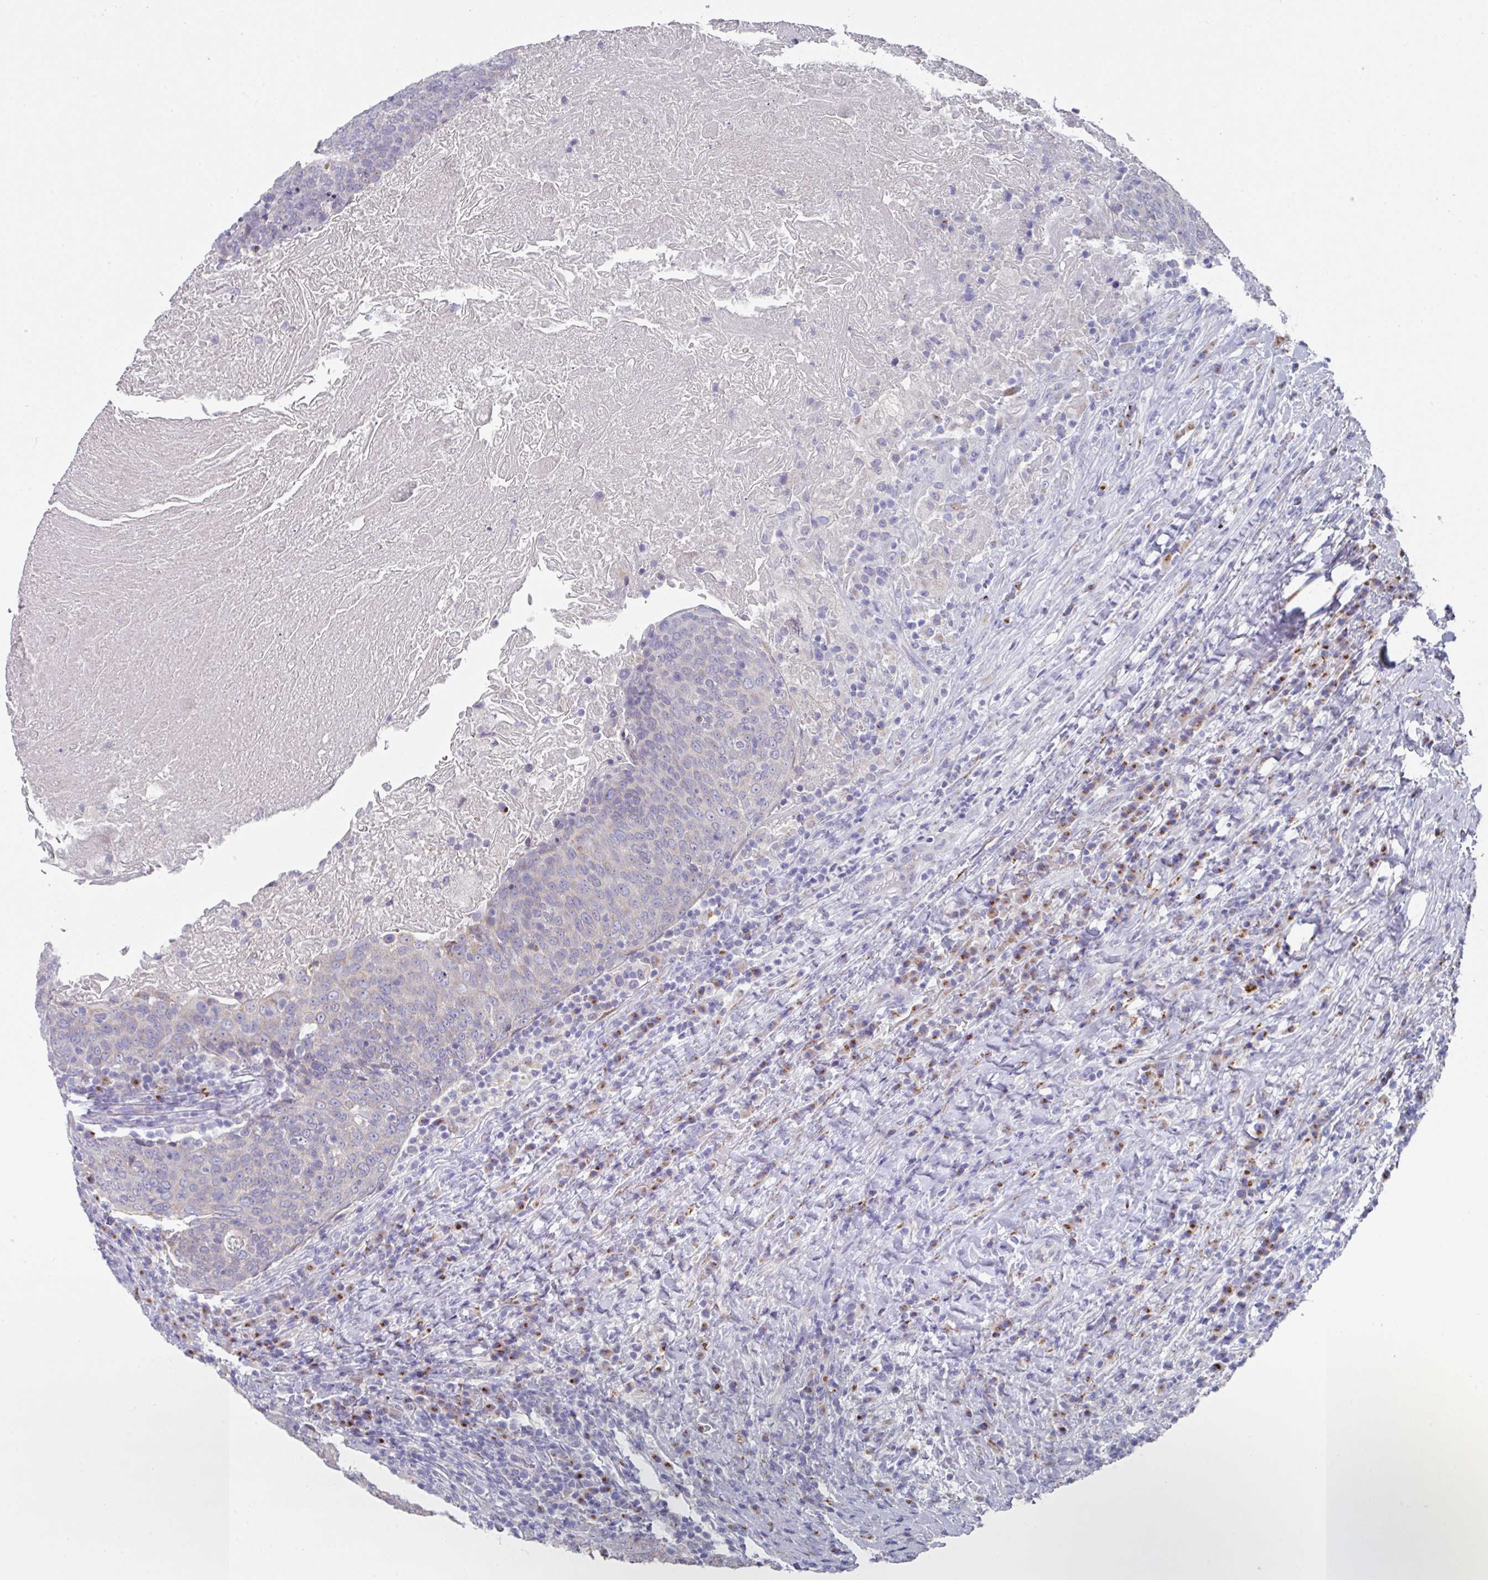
{"staining": {"intensity": "negative", "quantity": "none", "location": "none"}, "tissue": "head and neck cancer", "cell_type": "Tumor cells", "image_type": "cancer", "snomed": [{"axis": "morphology", "description": "Squamous cell carcinoma, NOS"}, {"axis": "morphology", "description": "Squamous cell carcinoma, metastatic, NOS"}, {"axis": "topography", "description": "Lymph node"}, {"axis": "topography", "description": "Head-Neck"}], "caption": "This is an immunohistochemistry histopathology image of human head and neck squamous cell carcinoma. There is no positivity in tumor cells.", "gene": "VKORC1L1", "patient": {"sex": "male", "age": 62}}